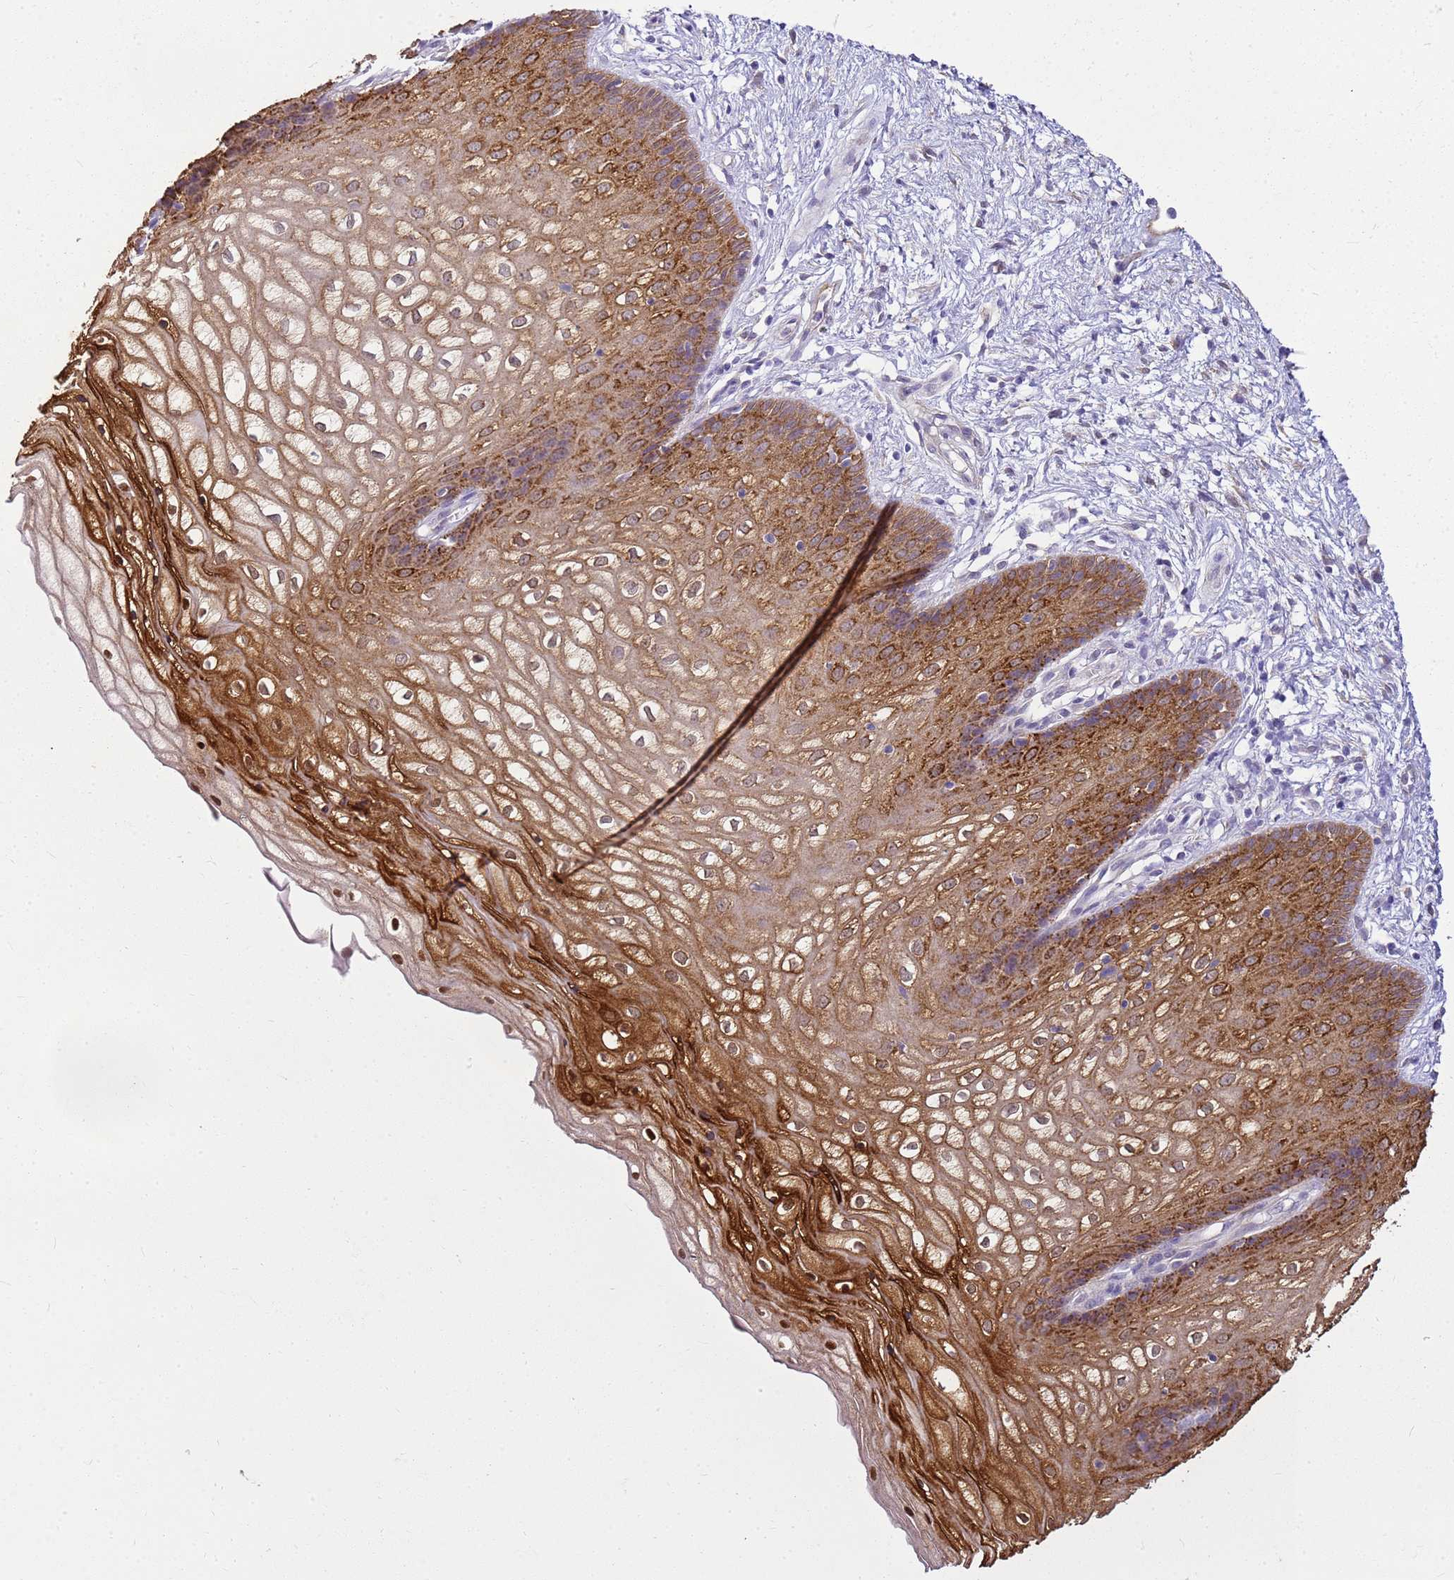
{"staining": {"intensity": "strong", "quantity": ">75%", "location": "cytoplasmic/membranous"}, "tissue": "vagina", "cell_type": "Squamous epithelial cells", "image_type": "normal", "snomed": [{"axis": "morphology", "description": "Normal tissue, NOS"}, {"axis": "topography", "description": "Vagina"}], "caption": "This micrograph displays immunohistochemistry (IHC) staining of benign human vagina, with high strong cytoplasmic/membranous expression in about >75% of squamous epithelial cells.", "gene": "HSPB1", "patient": {"sex": "female", "age": 34}}